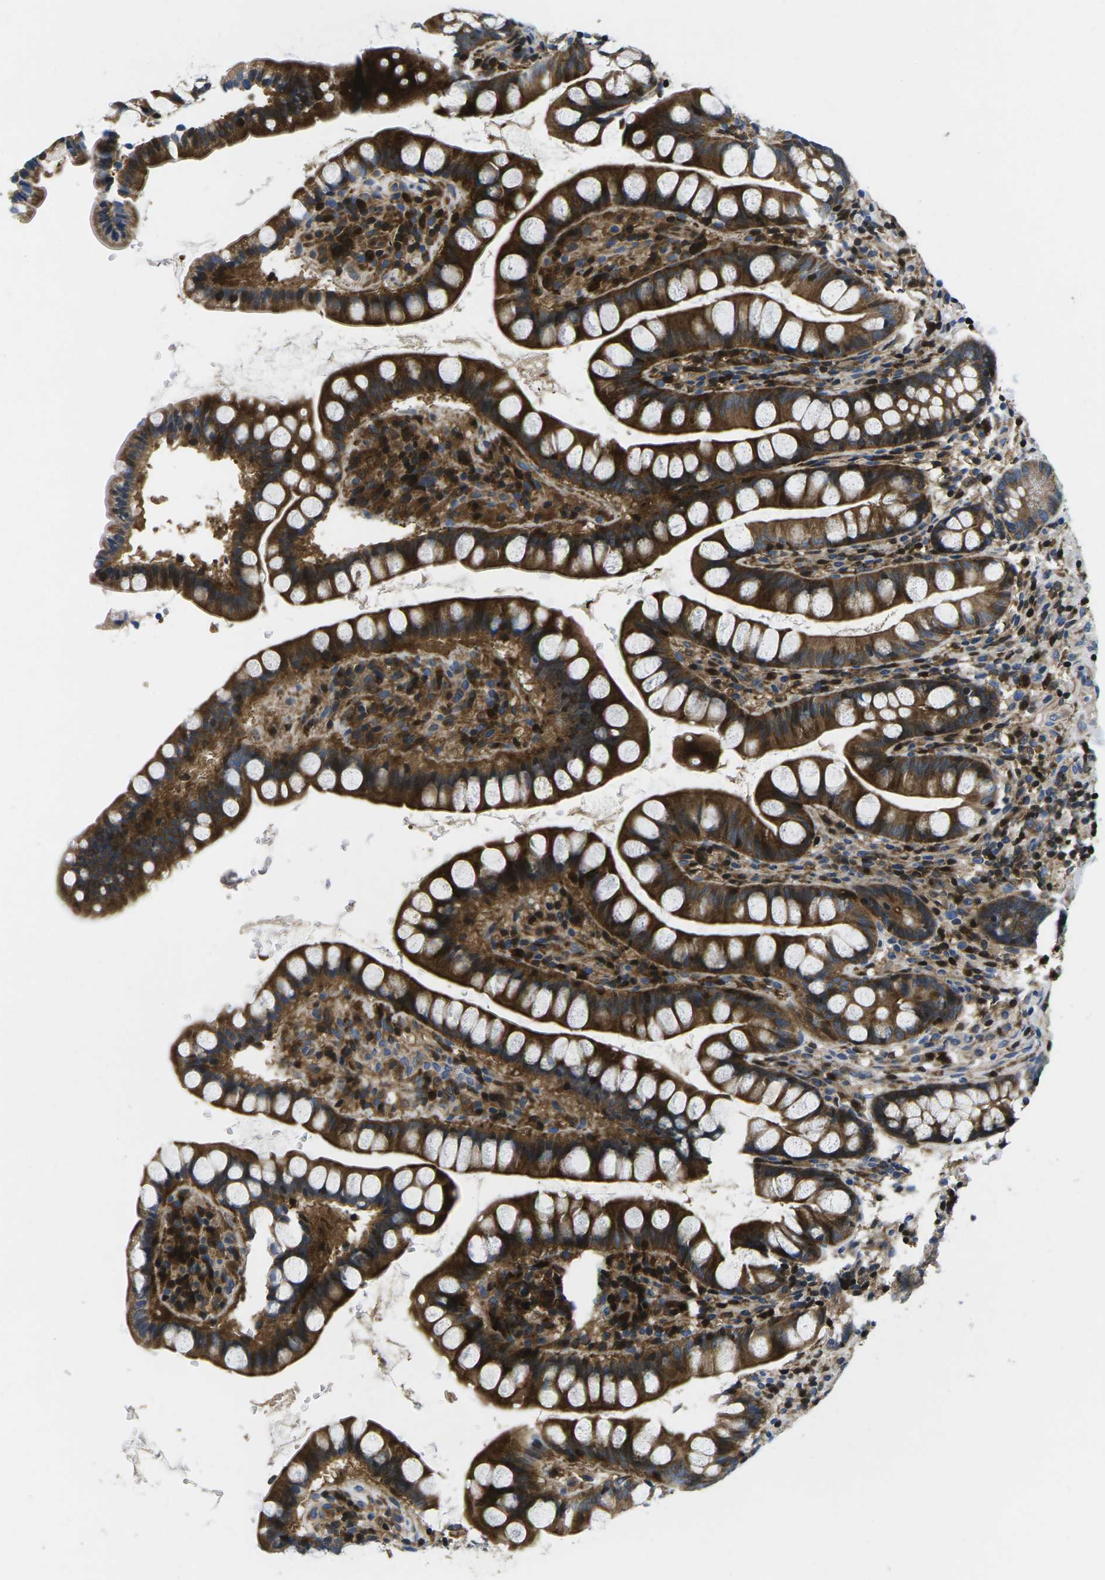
{"staining": {"intensity": "strong", "quantity": ">75%", "location": "cytoplasmic/membranous"}, "tissue": "small intestine", "cell_type": "Glandular cells", "image_type": "normal", "snomed": [{"axis": "morphology", "description": "Normal tissue, NOS"}, {"axis": "topography", "description": "Small intestine"}], "caption": "Brown immunohistochemical staining in normal human small intestine displays strong cytoplasmic/membranous positivity in approximately >75% of glandular cells.", "gene": "PLCE1", "patient": {"sex": "female", "age": 84}}